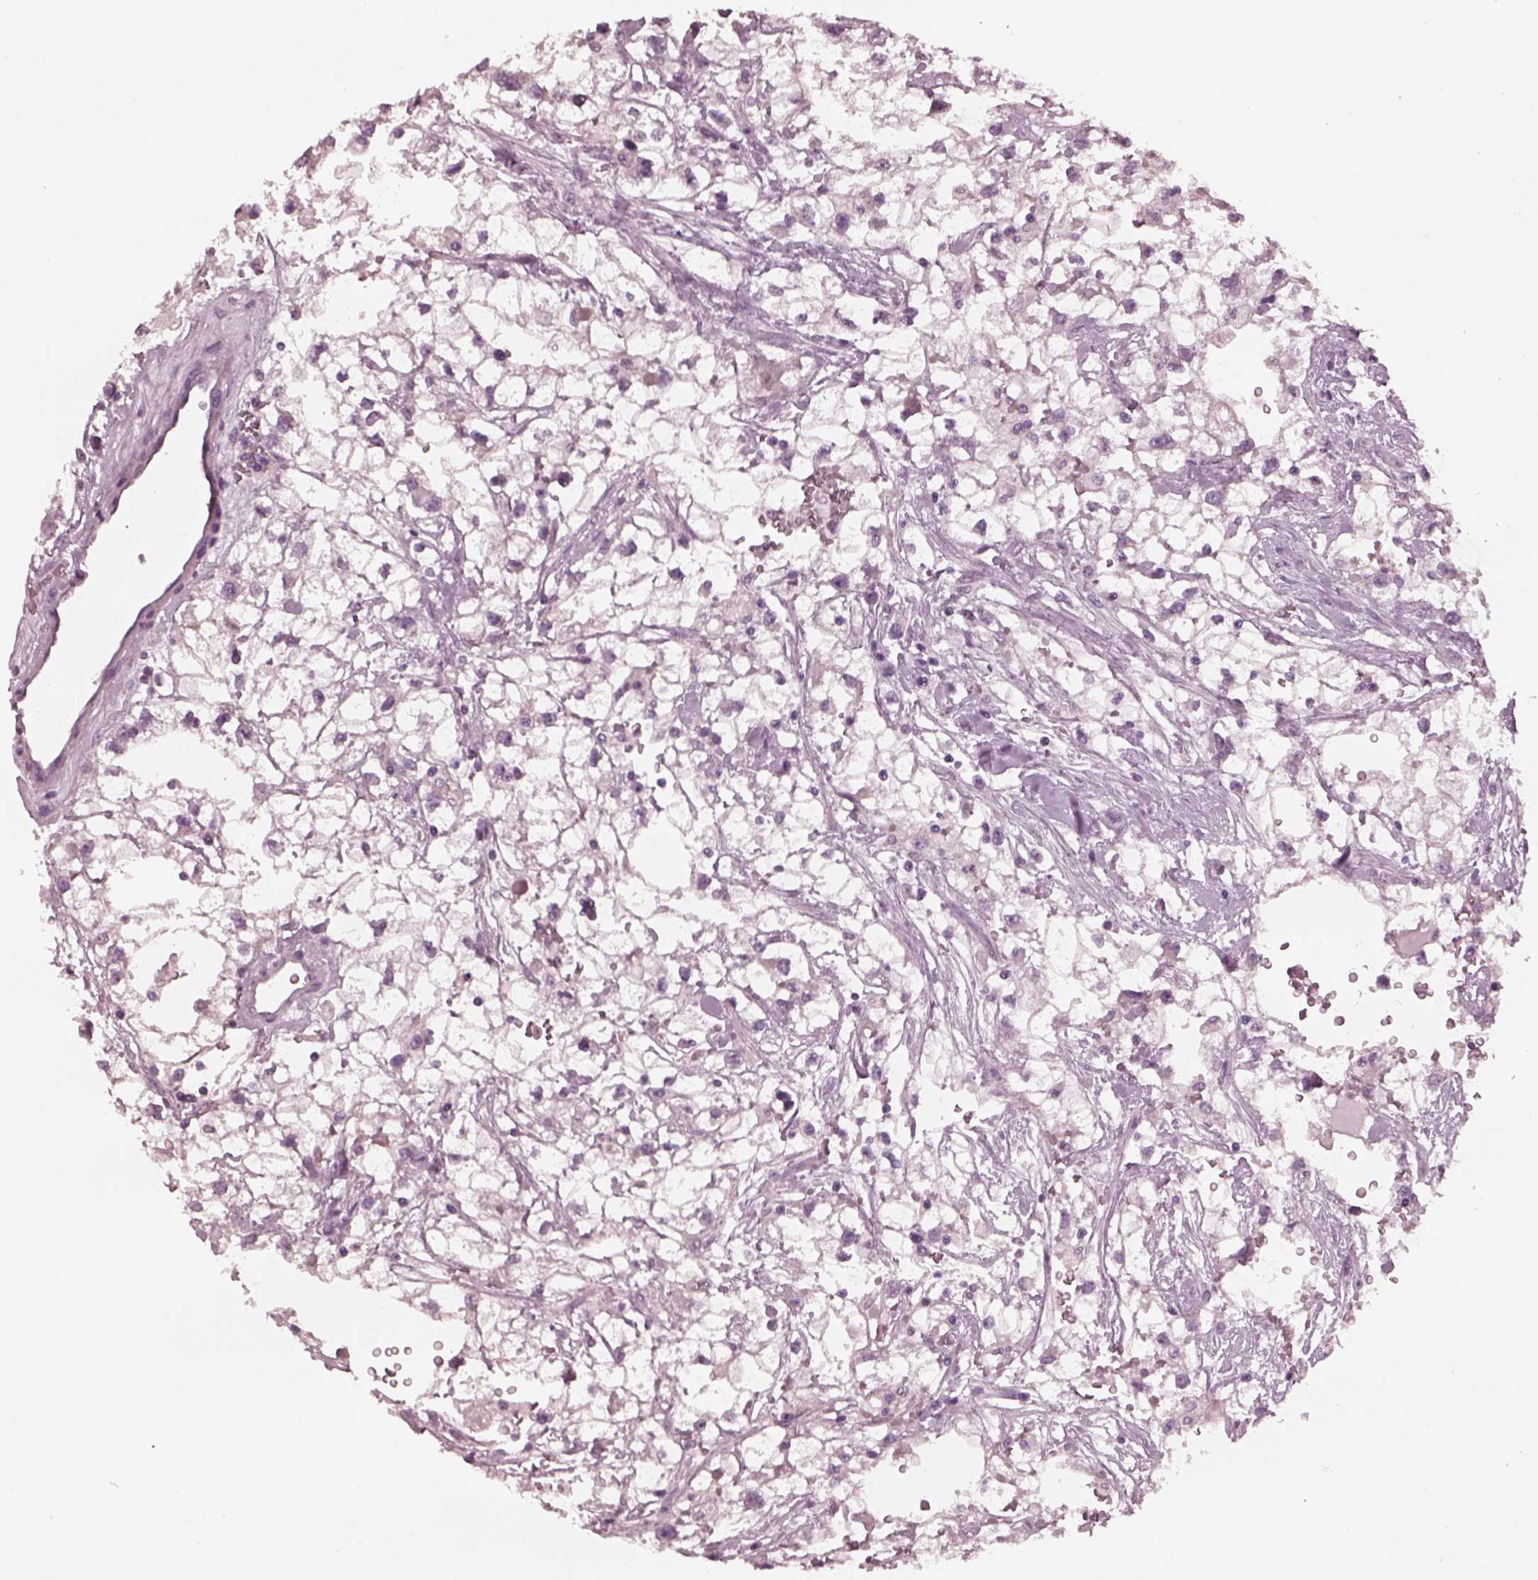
{"staining": {"intensity": "negative", "quantity": "none", "location": "none"}, "tissue": "renal cancer", "cell_type": "Tumor cells", "image_type": "cancer", "snomed": [{"axis": "morphology", "description": "Adenocarcinoma, NOS"}, {"axis": "topography", "description": "Kidney"}], "caption": "An image of human adenocarcinoma (renal) is negative for staining in tumor cells.", "gene": "YY2", "patient": {"sex": "male", "age": 59}}